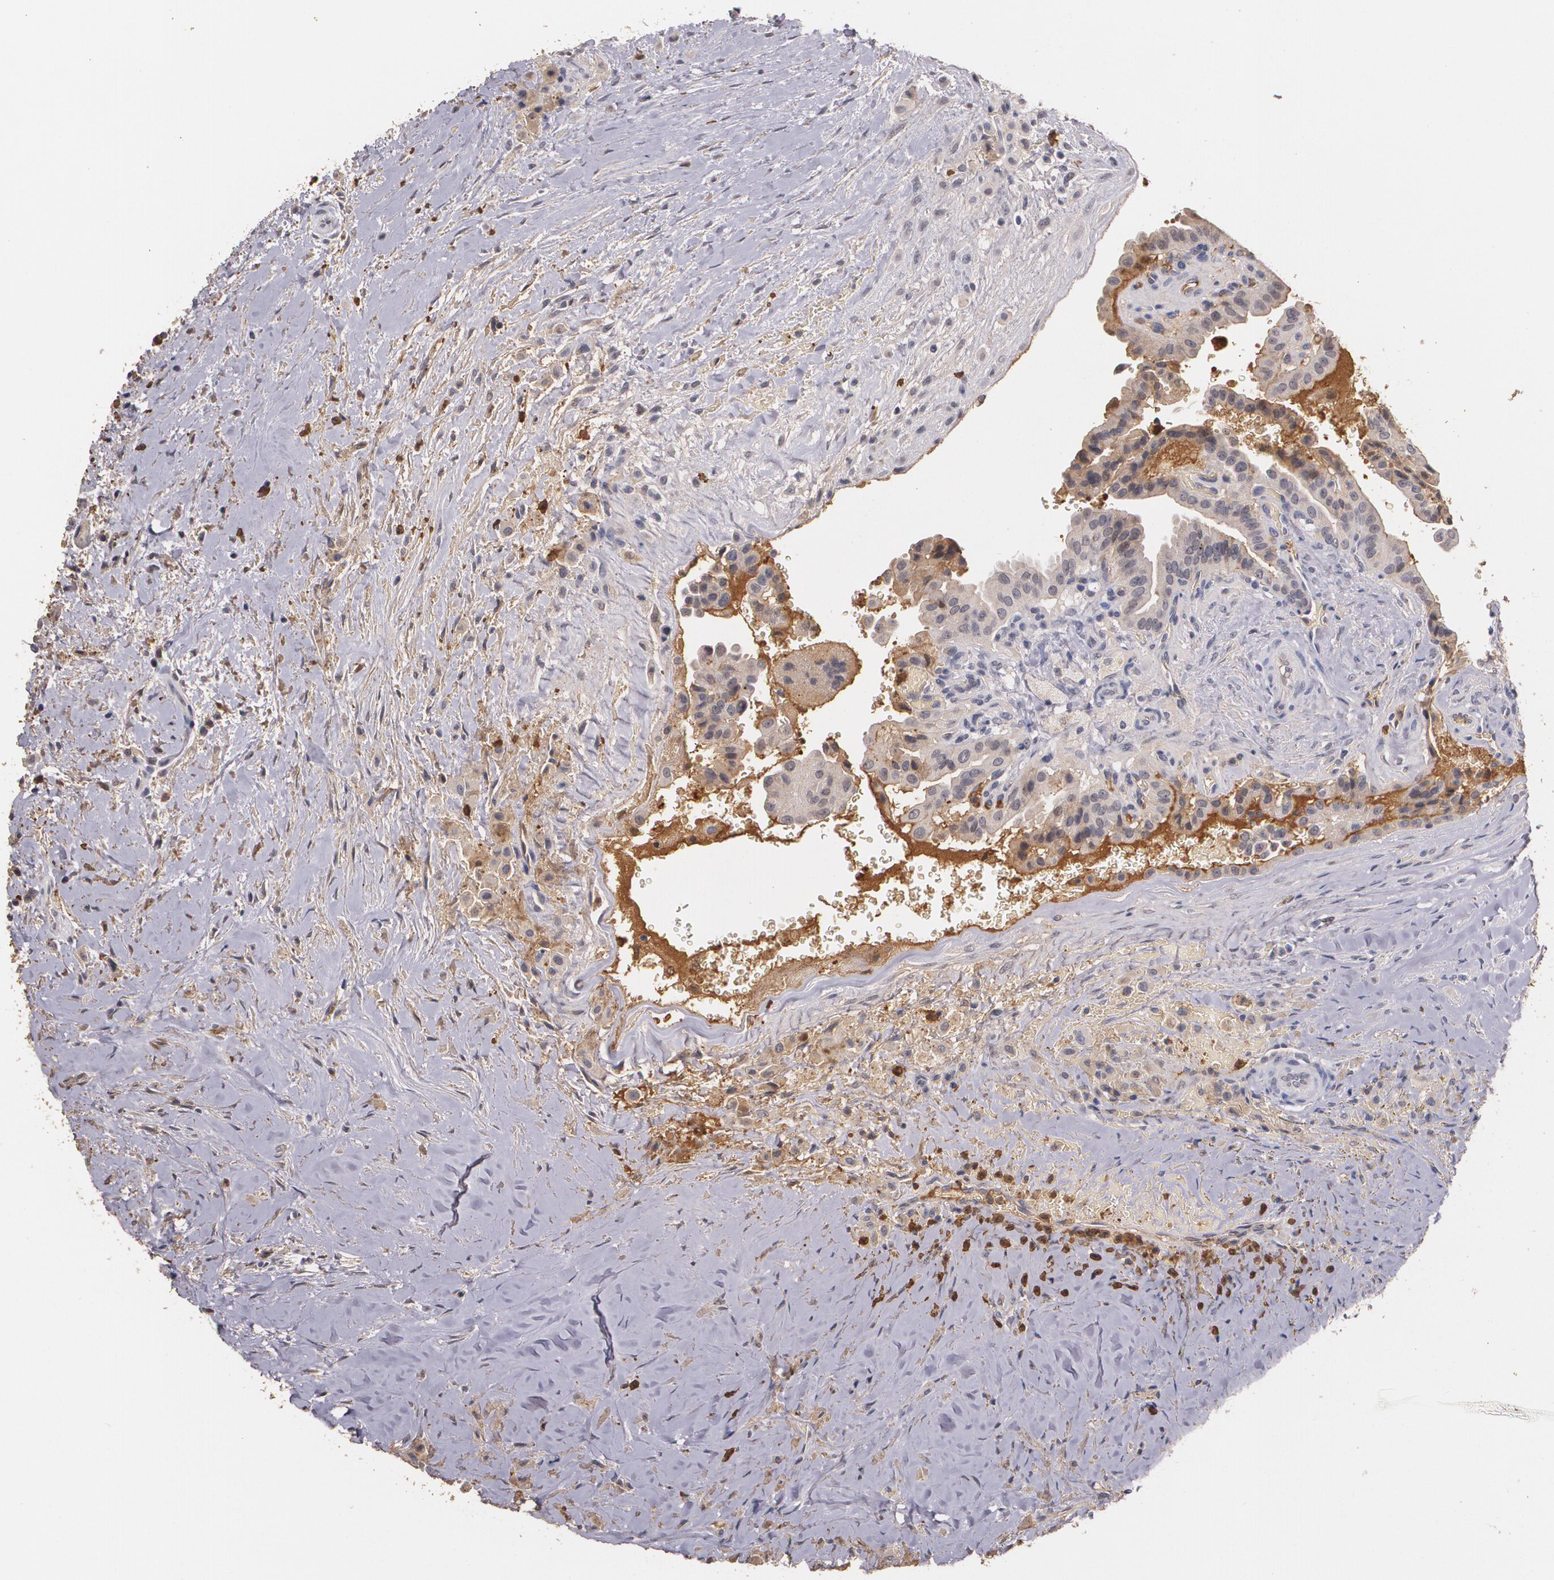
{"staining": {"intensity": "moderate", "quantity": ">75%", "location": "cytoplasmic/membranous"}, "tissue": "thyroid cancer", "cell_type": "Tumor cells", "image_type": "cancer", "snomed": [{"axis": "morphology", "description": "Papillary adenocarcinoma, NOS"}, {"axis": "topography", "description": "Thyroid gland"}], "caption": "Immunohistochemical staining of human thyroid papillary adenocarcinoma demonstrates medium levels of moderate cytoplasmic/membranous protein positivity in about >75% of tumor cells.", "gene": "PTS", "patient": {"sex": "male", "age": 87}}